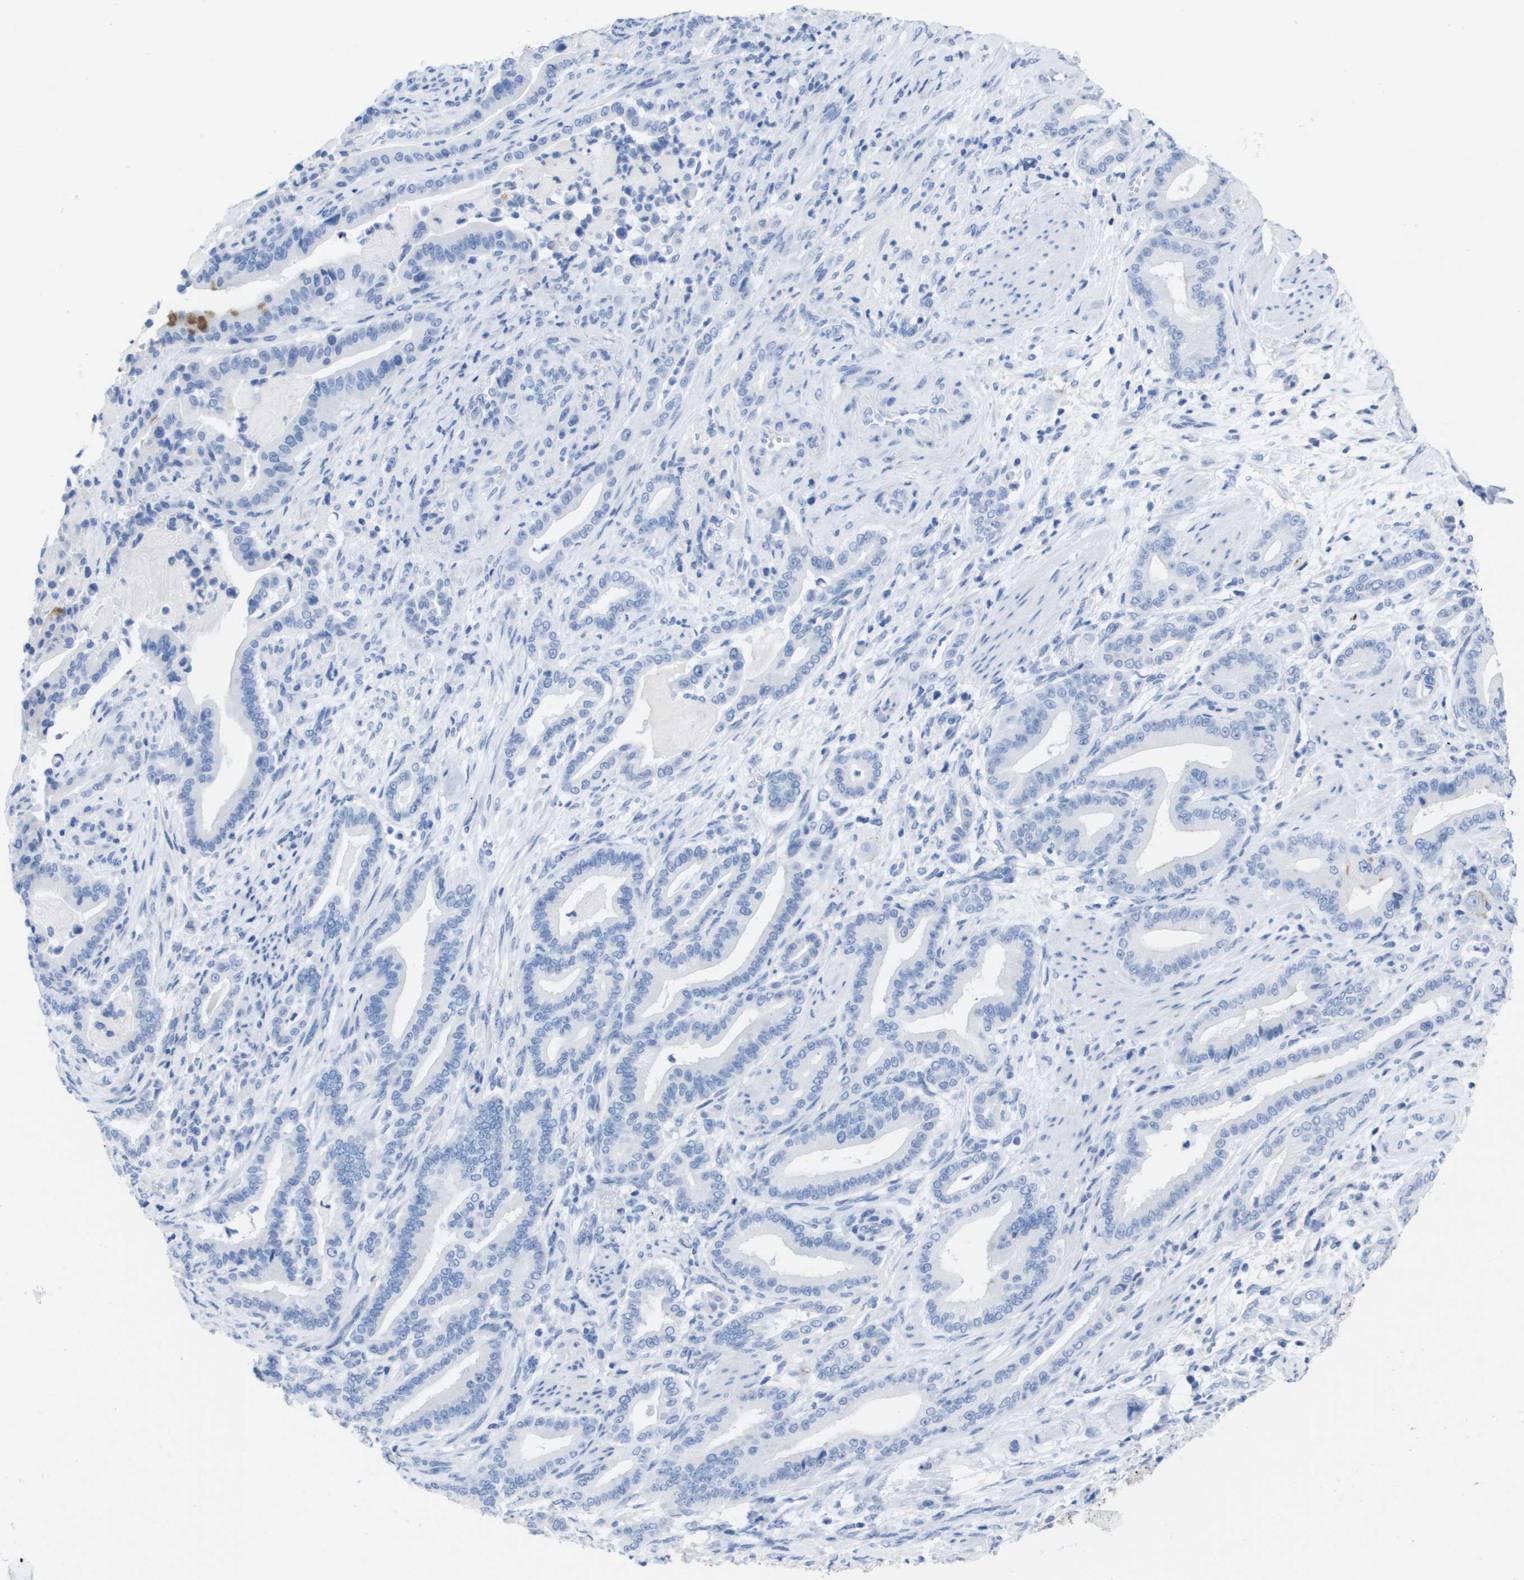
{"staining": {"intensity": "negative", "quantity": "none", "location": "none"}, "tissue": "pancreatic cancer", "cell_type": "Tumor cells", "image_type": "cancer", "snomed": [{"axis": "morphology", "description": "Normal tissue, NOS"}, {"axis": "morphology", "description": "Adenocarcinoma, NOS"}, {"axis": "topography", "description": "Pancreas"}], "caption": "Immunohistochemical staining of pancreatic cancer (adenocarcinoma) exhibits no significant positivity in tumor cells. (DAB (3,3'-diaminobenzidine) immunohistochemistry (IHC) visualized using brightfield microscopy, high magnification).", "gene": "KCNA3", "patient": {"sex": "male", "age": 63}}